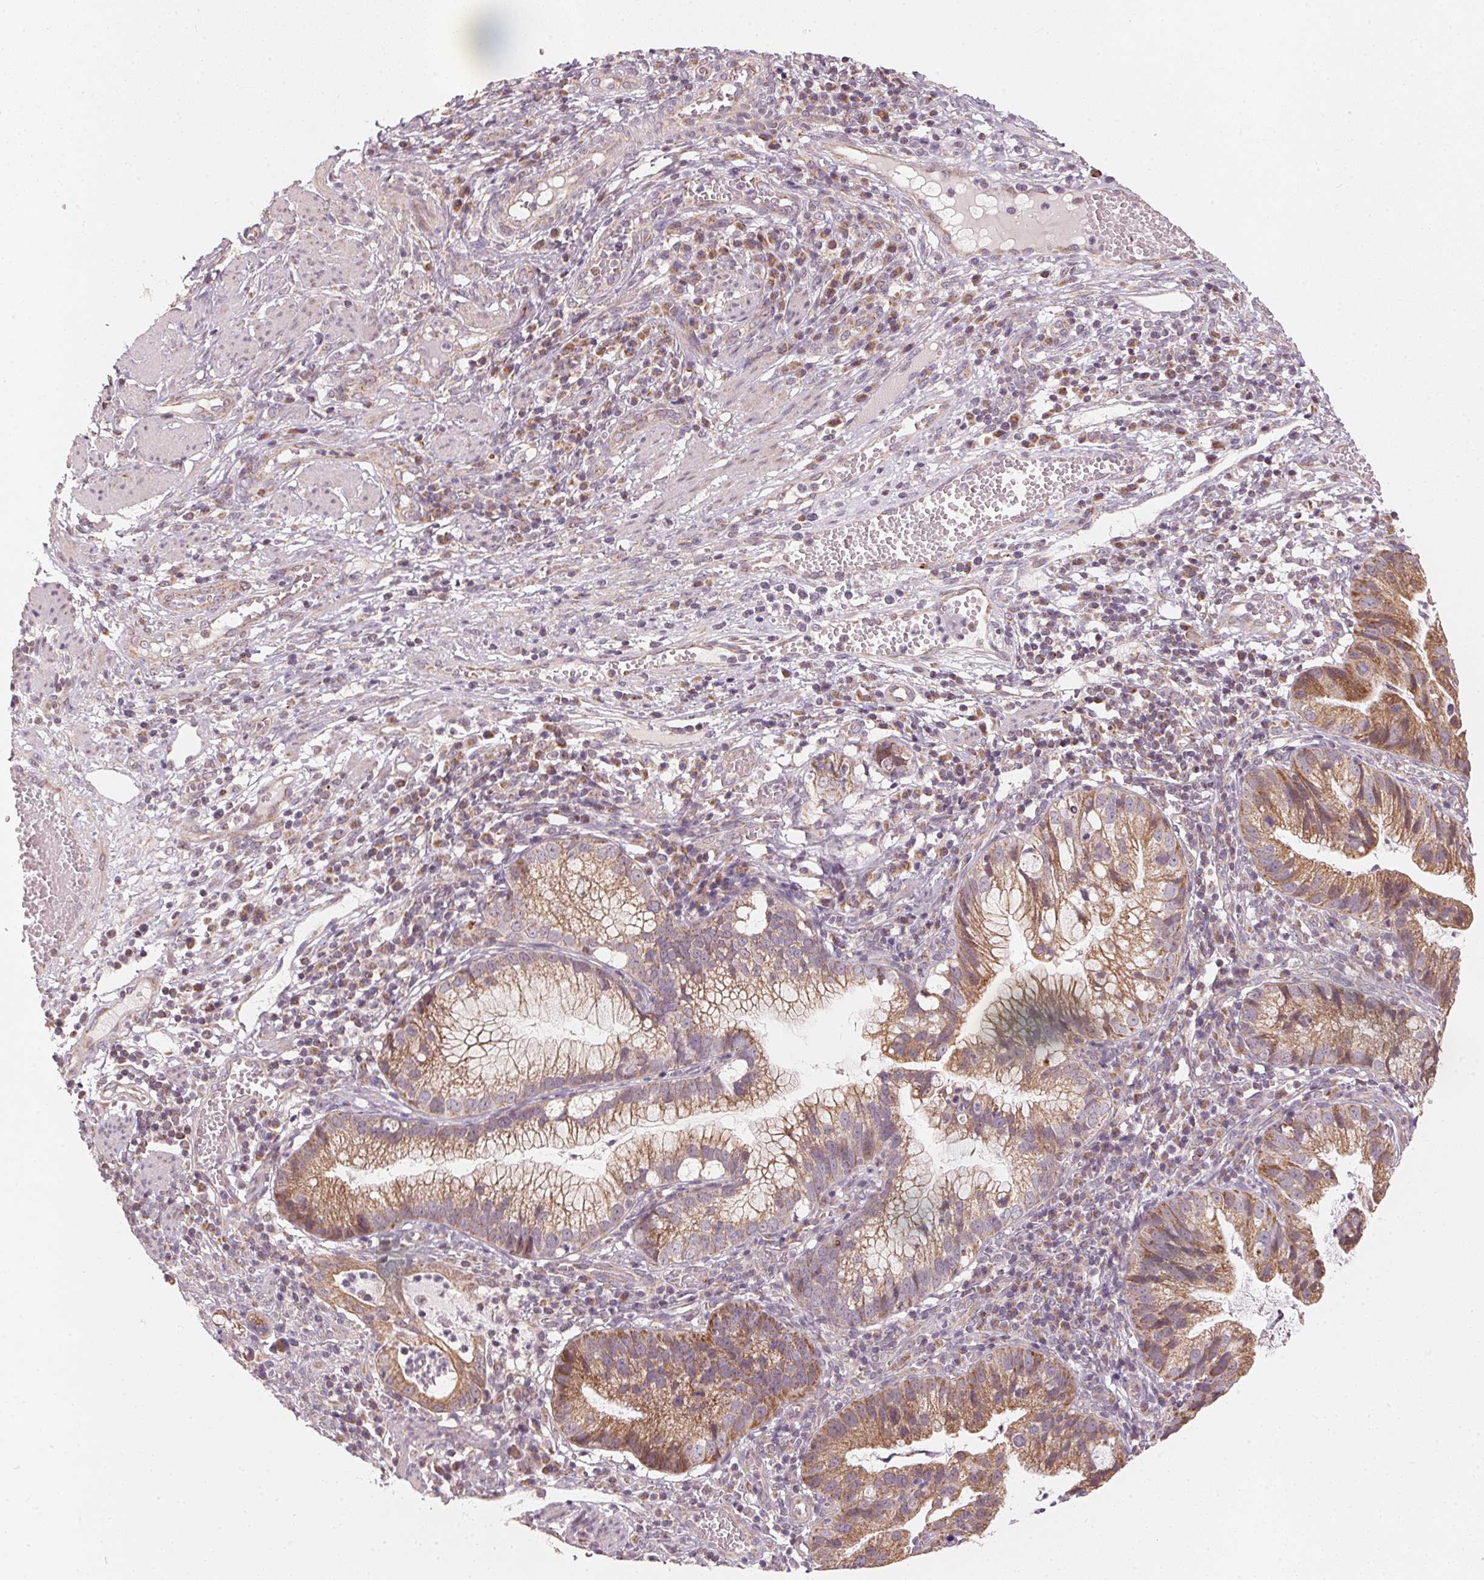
{"staining": {"intensity": "moderate", "quantity": ">75%", "location": "cytoplasmic/membranous"}, "tissue": "cervical cancer", "cell_type": "Tumor cells", "image_type": "cancer", "snomed": [{"axis": "morphology", "description": "Adenocarcinoma, NOS"}, {"axis": "topography", "description": "Cervix"}], "caption": "Cervical adenocarcinoma was stained to show a protein in brown. There is medium levels of moderate cytoplasmic/membranous staining in approximately >75% of tumor cells.", "gene": "MATCAP1", "patient": {"sex": "female", "age": 34}}